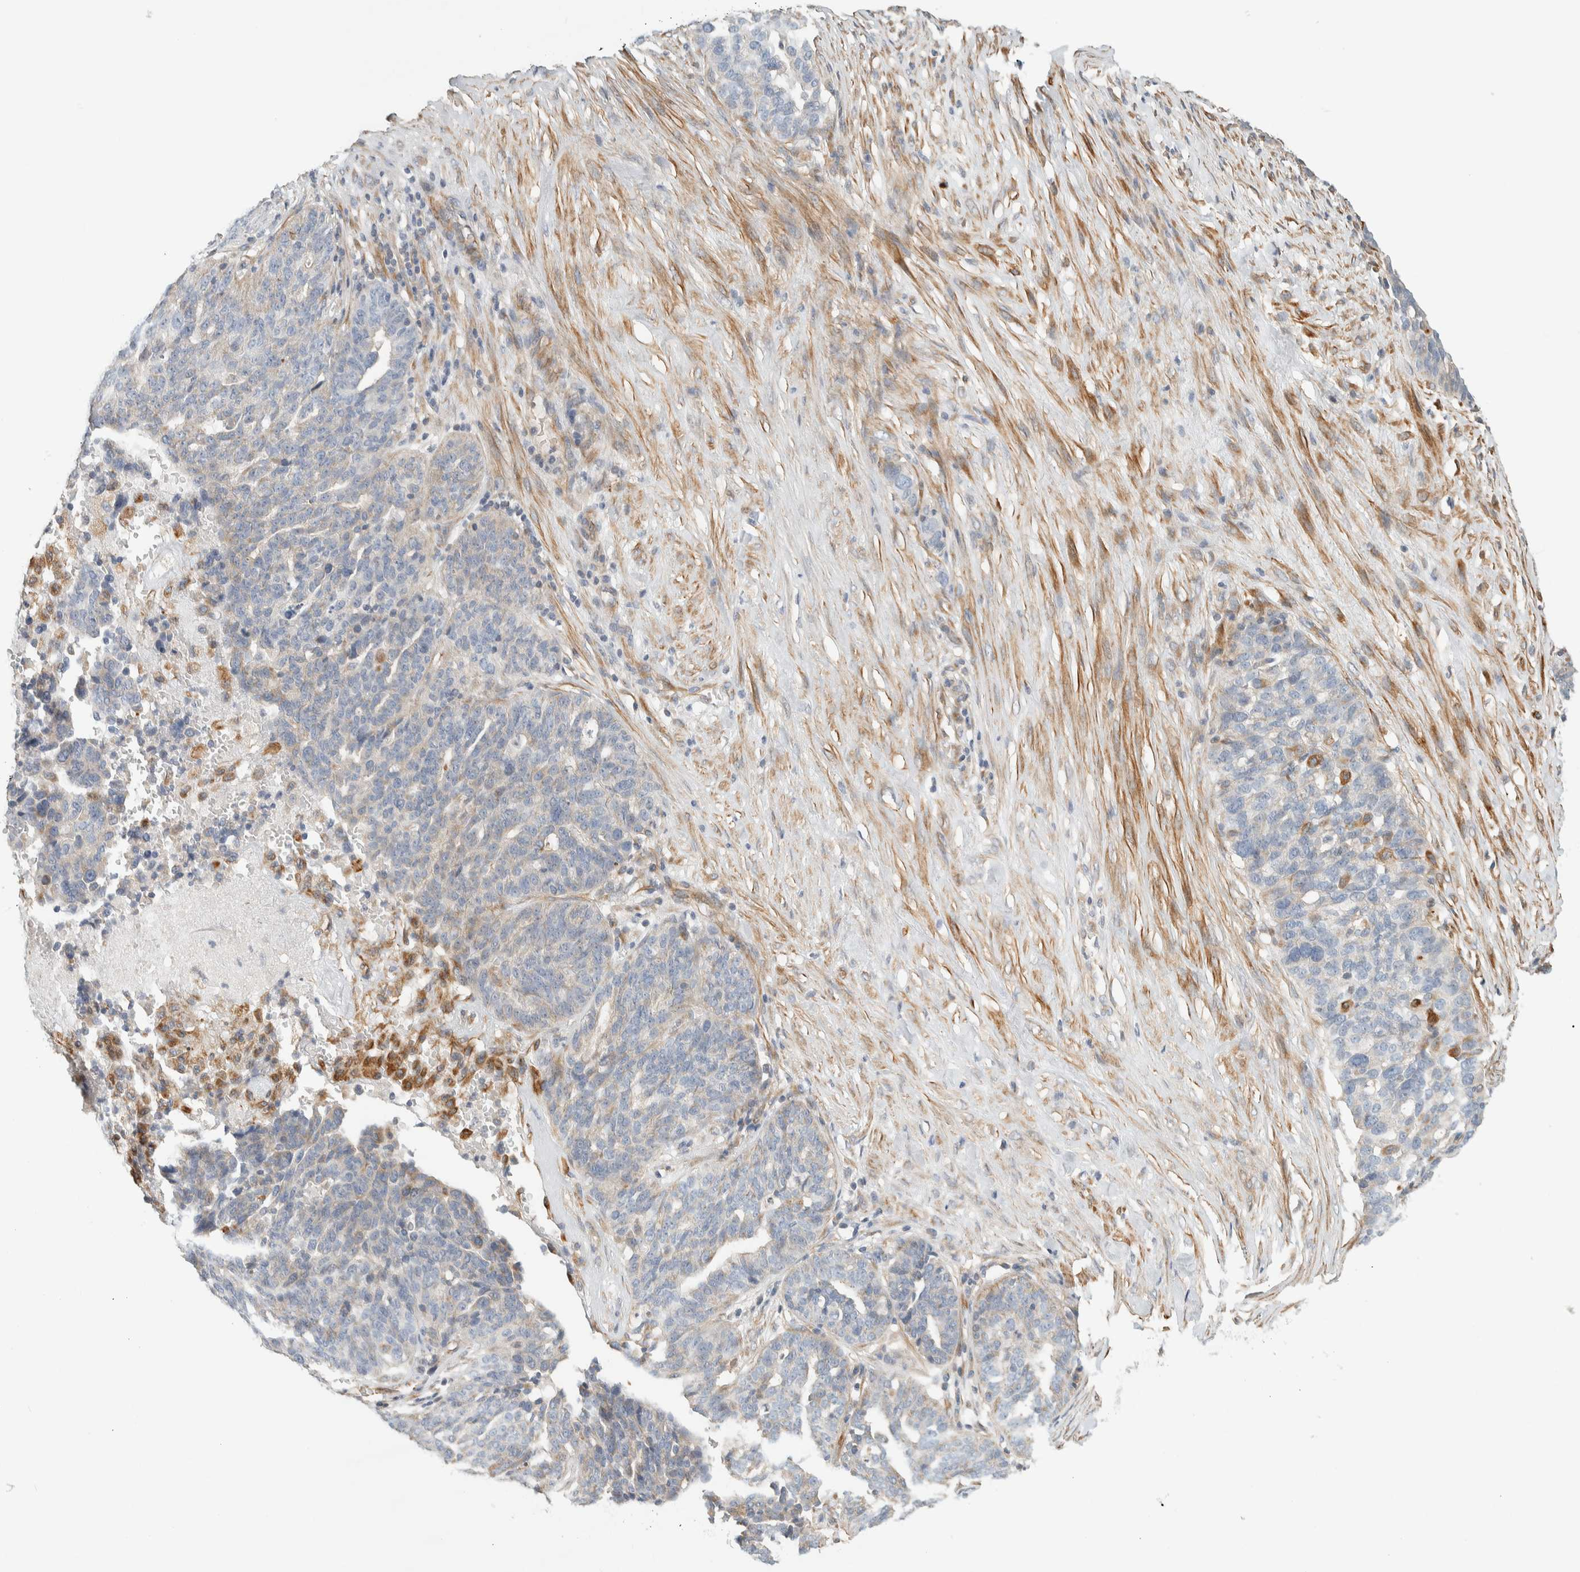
{"staining": {"intensity": "weak", "quantity": "<25%", "location": "cytoplasmic/membranous"}, "tissue": "ovarian cancer", "cell_type": "Tumor cells", "image_type": "cancer", "snomed": [{"axis": "morphology", "description": "Cystadenocarcinoma, serous, NOS"}, {"axis": "topography", "description": "Ovary"}], "caption": "Photomicrograph shows no significant protein expression in tumor cells of serous cystadenocarcinoma (ovarian). (IHC, brightfield microscopy, high magnification).", "gene": "CDR2", "patient": {"sex": "female", "age": 59}}